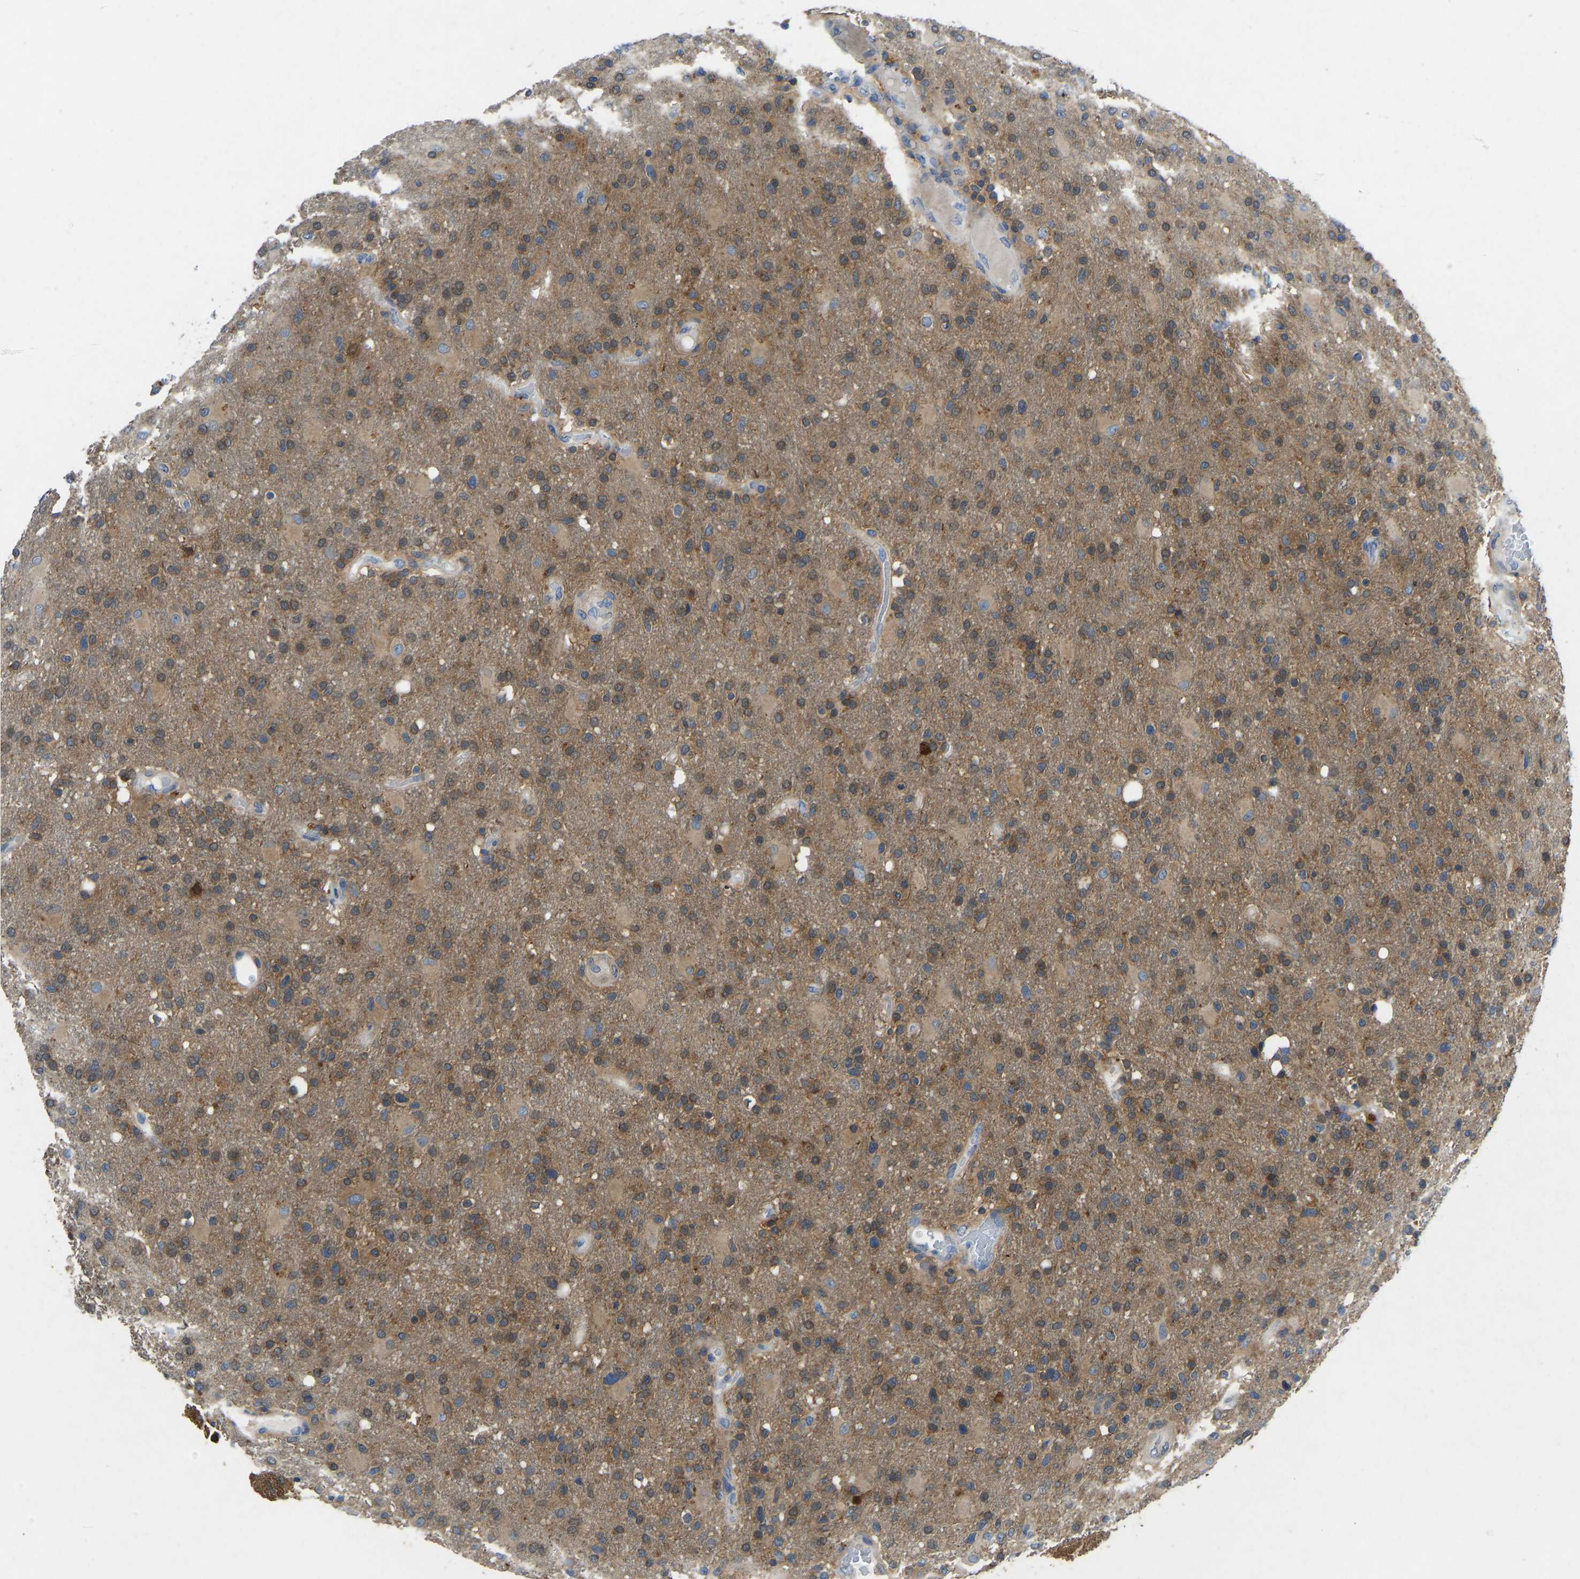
{"staining": {"intensity": "moderate", "quantity": ">75%", "location": "cytoplasmic/membranous"}, "tissue": "glioma", "cell_type": "Tumor cells", "image_type": "cancer", "snomed": [{"axis": "morphology", "description": "Glioma, malignant, High grade"}, {"axis": "topography", "description": "Brain"}], "caption": "The histopathology image exhibits staining of glioma, revealing moderate cytoplasmic/membranous protein expression (brown color) within tumor cells.", "gene": "NDRG3", "patient": {"sex": "male", "age": 72}}